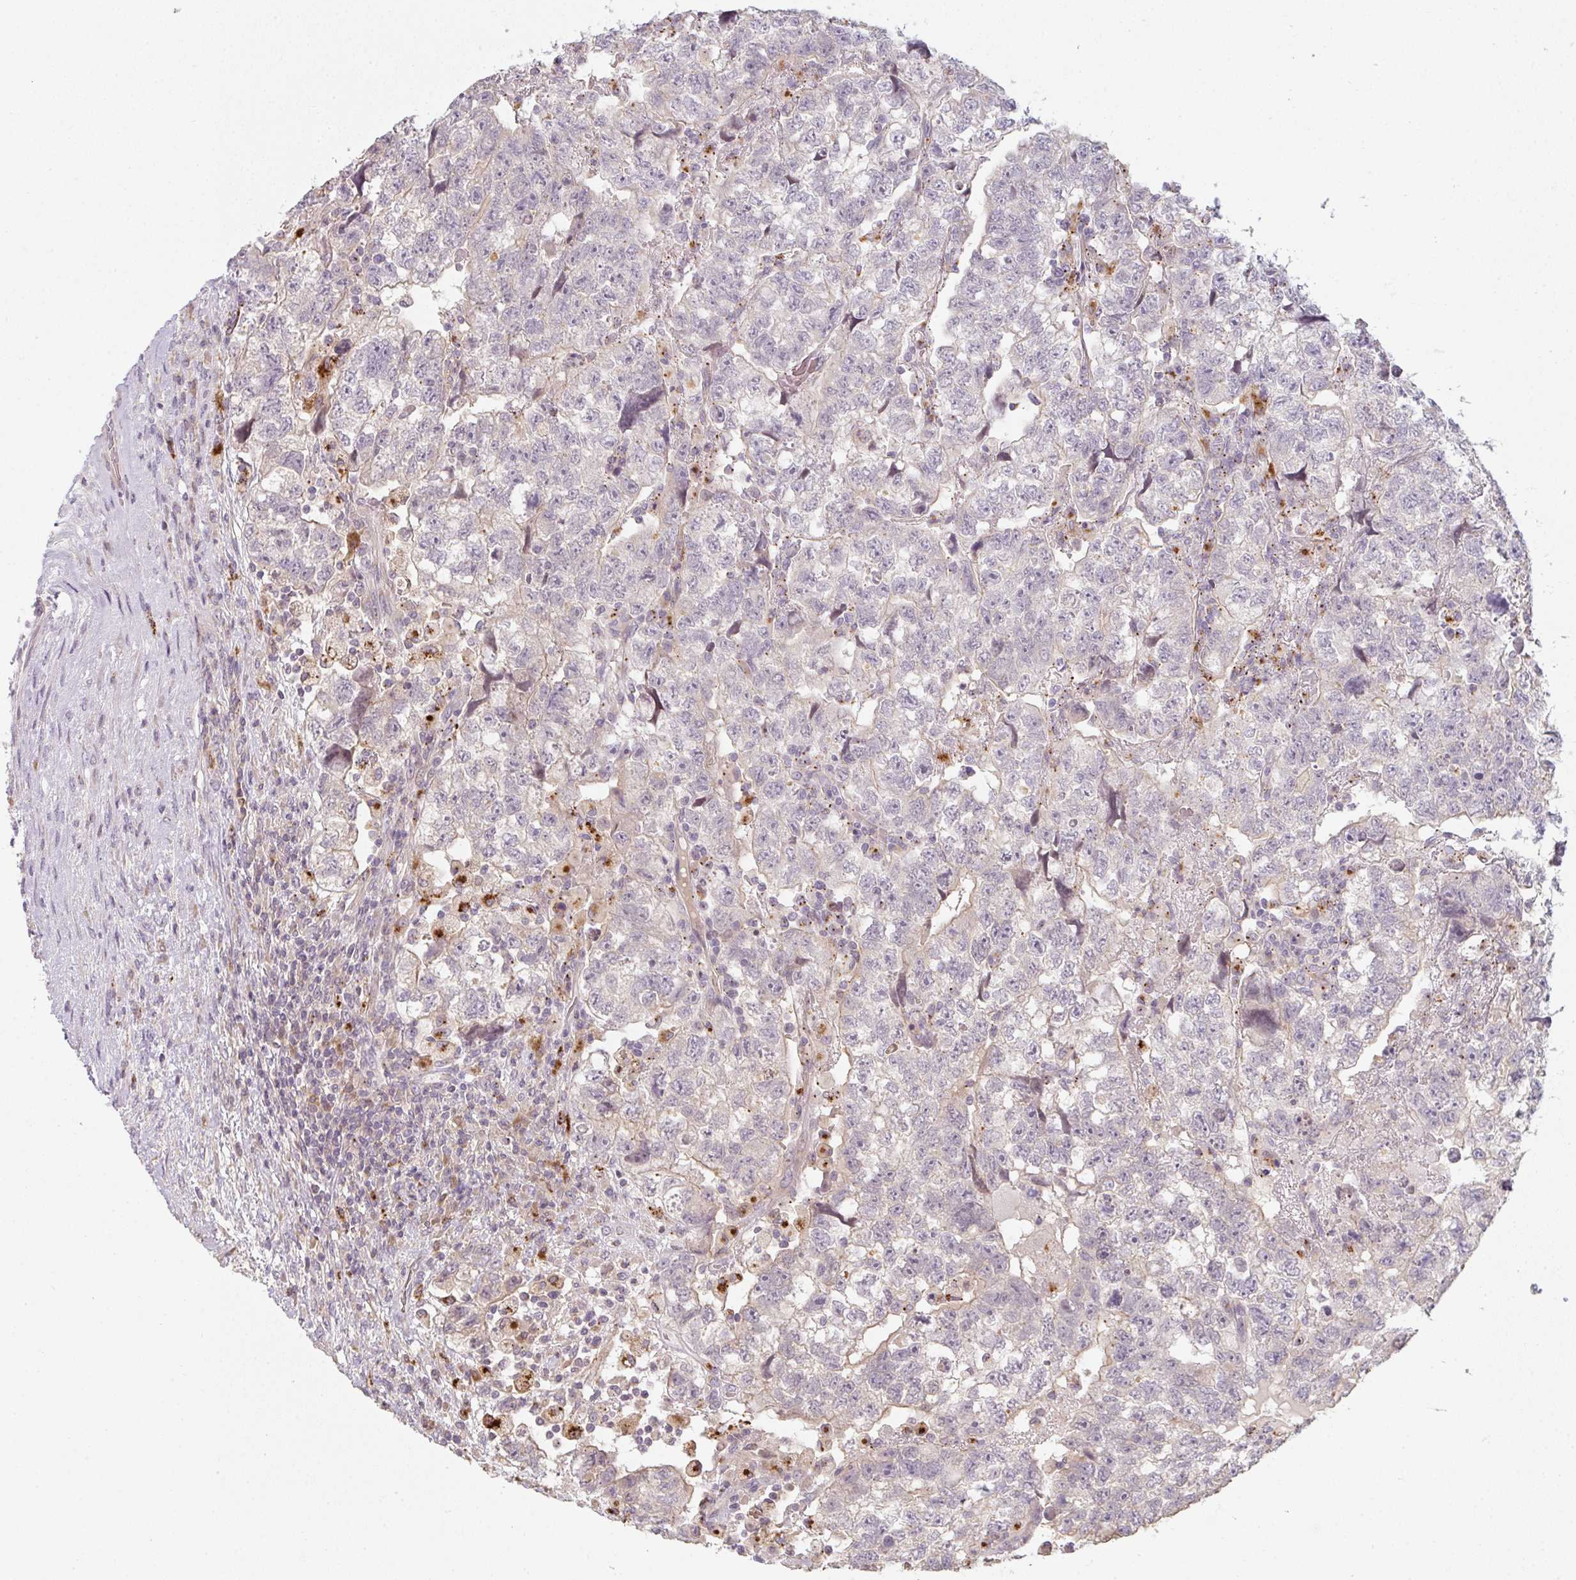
{"staining": {"intensity": "negative", "quantity": "none", "location": "none"}, "tissue": "testis cancer", "cell_type": "Tumor cells", "image_type": "cancer", "snomed": [{"axis": "morphology", "description": "Normal tissue, NOS"}, {"axis": "morphology", "description": "Carcinoma, Embryonal, NOS"}, {"axis": "topography", "description": "Testis"}], "caption": "Histopathology image shows no protein expression in tumor cells of embryonal carcinoma (testis) tissue.", "gene": "TMEM237", "patient": {"sex": "male", "age": 36}}